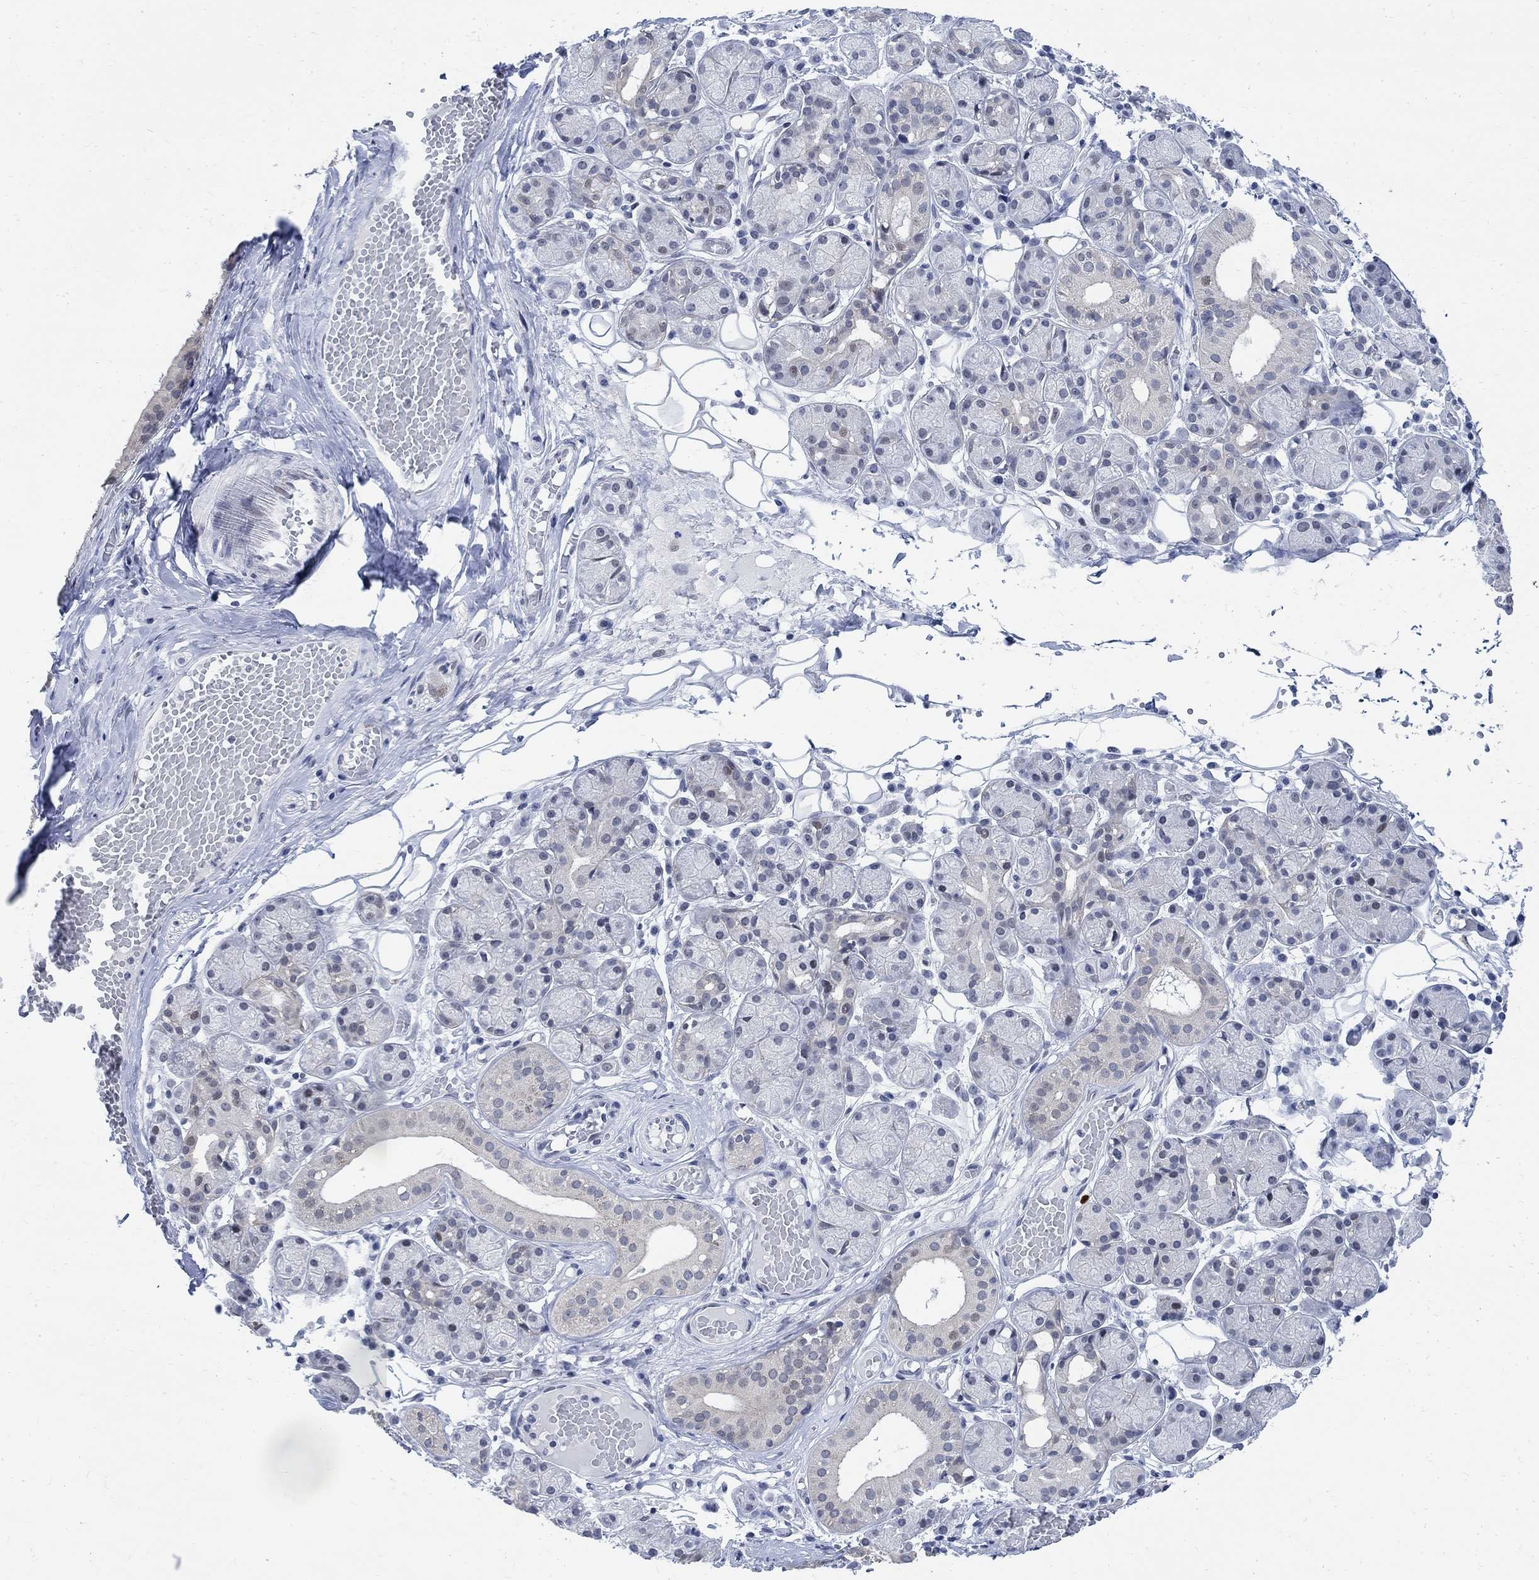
{"staining": {"intensity": "weak", "quantity": "<25%", "location": "nuclear"}, "tissue": "salivary gland", "cell_type": "Glandular cells", "image_type": "normal", "snomed": [{"axis": "morphology", "description": "Normal tissue, NOS"}, {"axis": "topography", "description": "Salivary gland"}, {"axis": "topography", "description": "Peripheral nerve tissue"}], "caption": "This is an immunohistochemistry image of benign salivary gland. There is no expression in glandular cells.", "gene": "DLK1", "patient": {"sex": "male", "age": 71}}